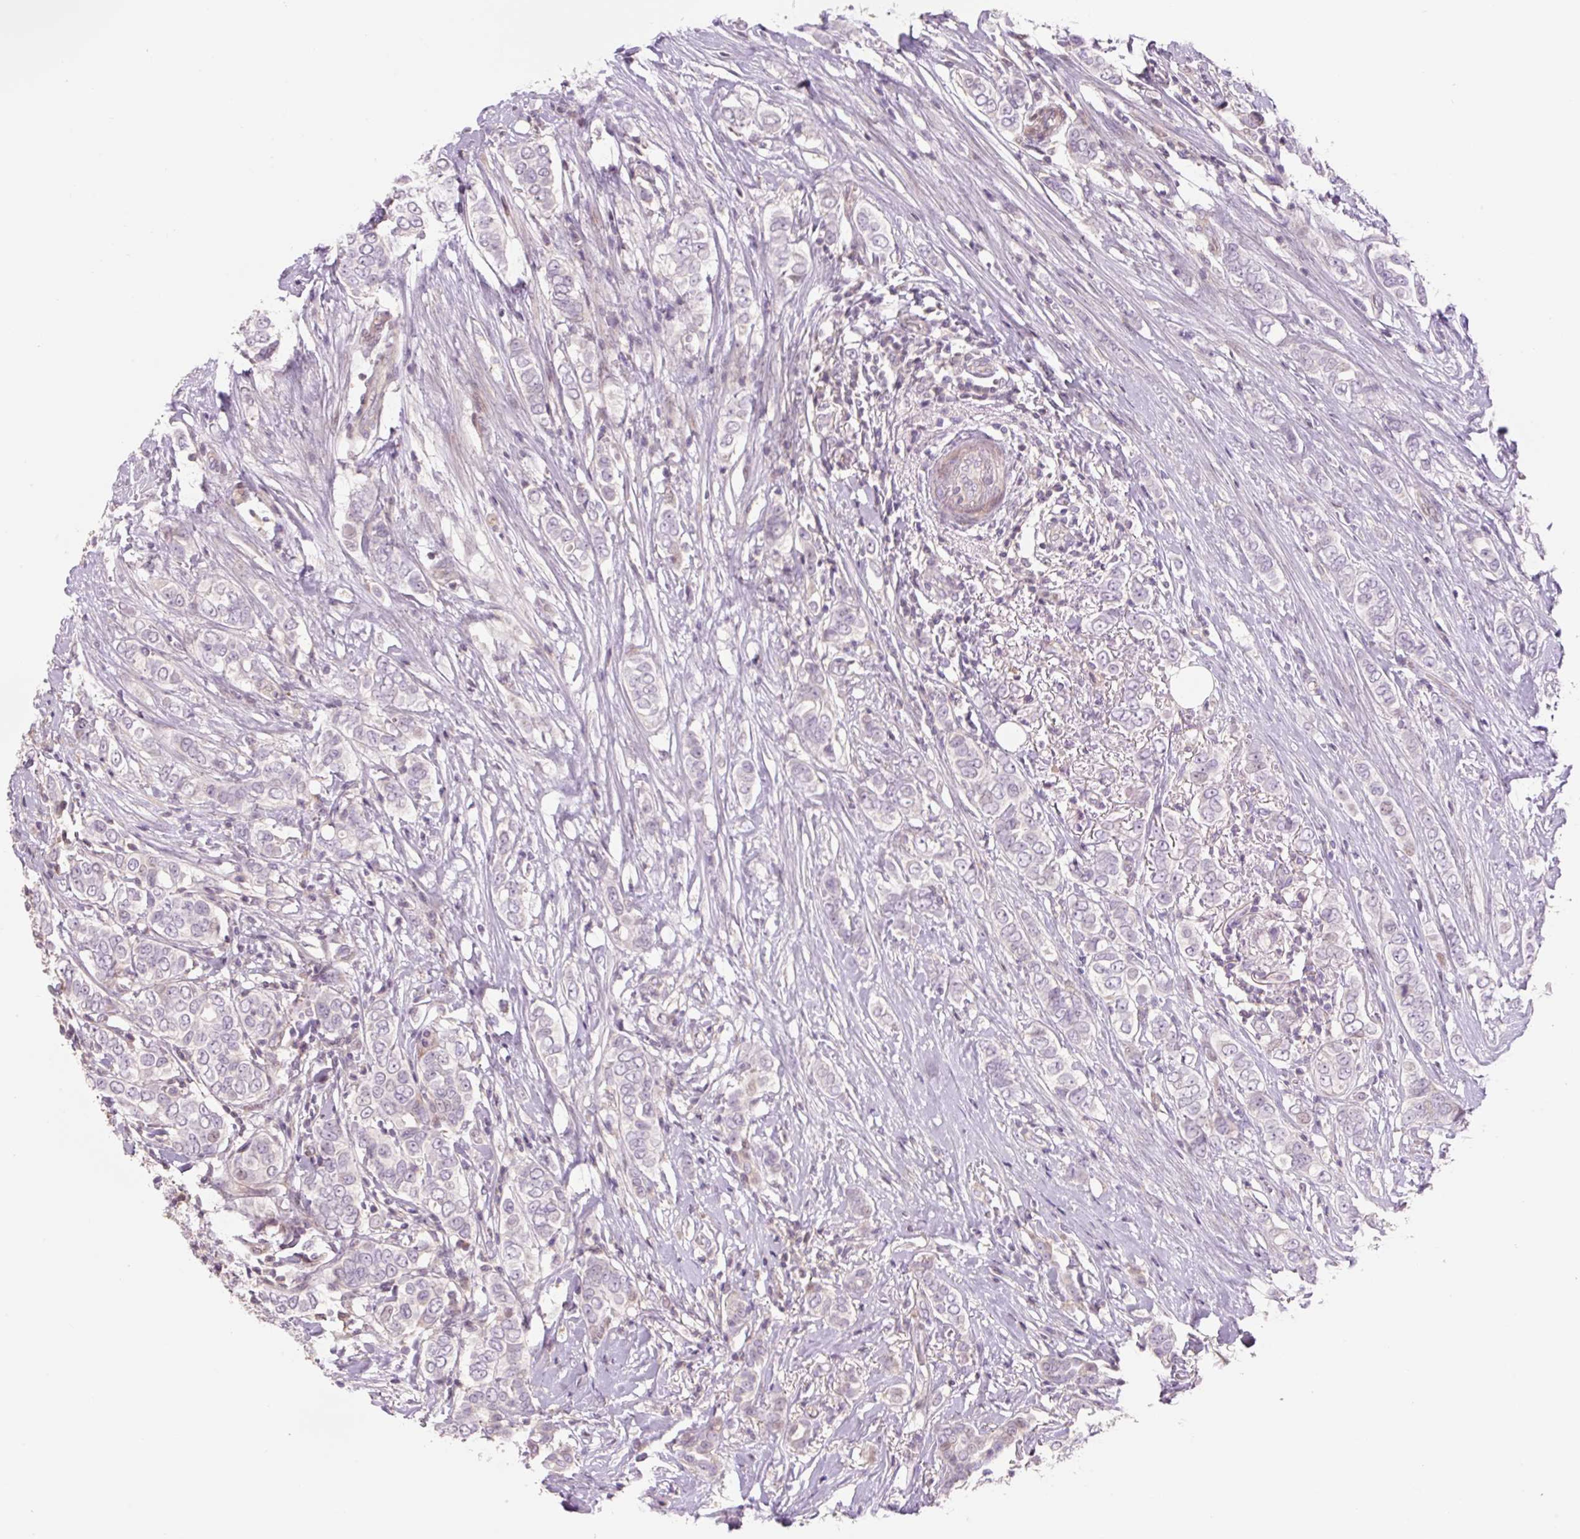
{"staining": {"intensity": "negative", "quantity": "none", "location": "none"}, "tissue": "breast cancer", "cell_type": "Tumor cells", "image_type": "cancer", "snomed": [{"axis": "morphology", "description": "Lobular carcinoma"}, {"axis": "topography", "description": "Breast"}], "caption": "Photomicrograph shows no protein staining in tumor cells of breast lobular carcinoma tissue.", "gene": "ZNF552", "patient": {"sex": "female", "age": 51}}